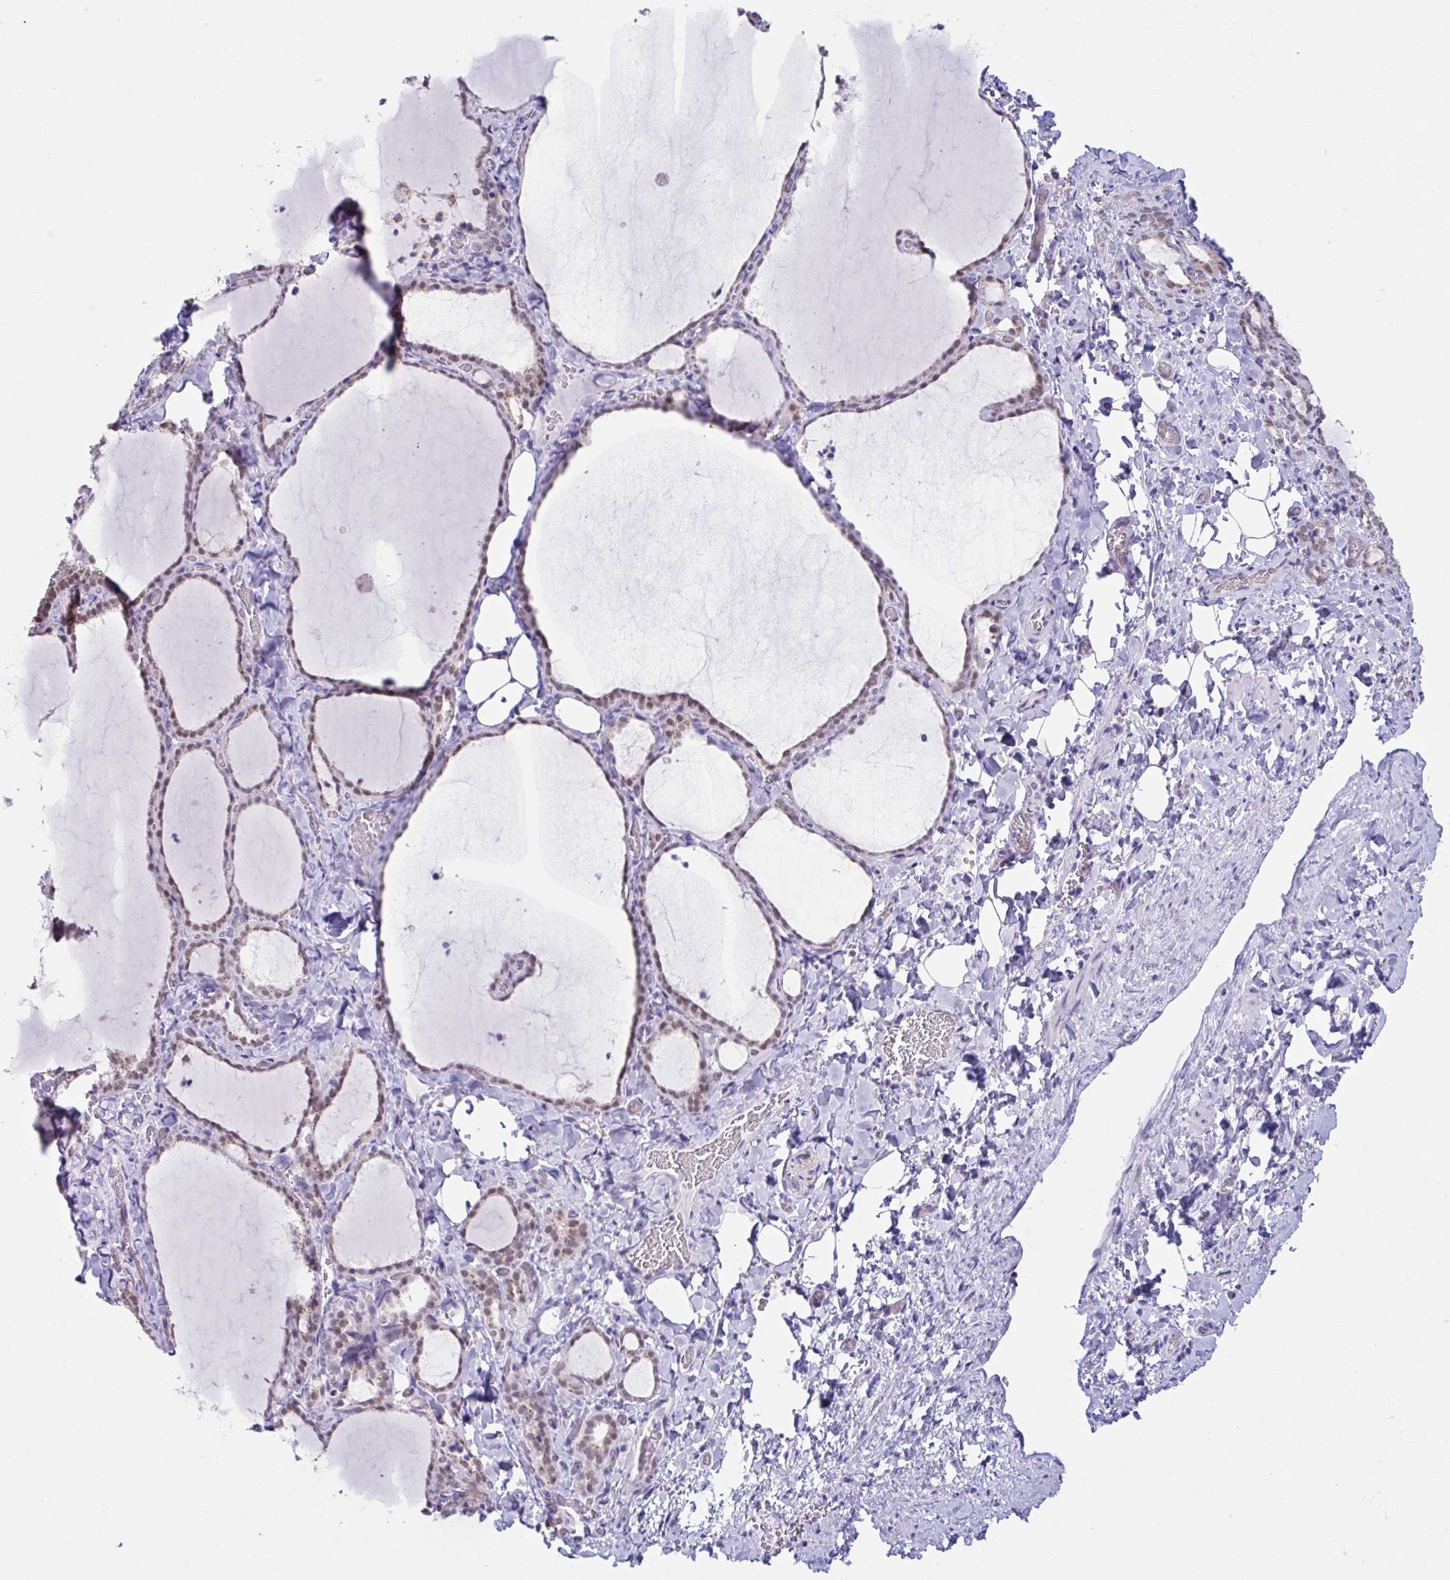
{"staining": {"intensity": "moderate", "quantity": "25%-75%", "location": "cytoplasmic/membranous,nuclear"}, "tissue": "thyroid gland", "cell_type": "Glandular cells", "image_type": "normal", "snomed": [{"axis": "morphology", "description": "Normal tissue, NOS"}, {"axis": "topography", "description": "Thyroid gland"}], "caption": "About 25%-75% of glandular cells in normal human thyroid gland show moderate cytoplasmic/membranous,nuclear protein staining as visualized by brown immunohistochemical staining.", "gene": "SCLY", "patient": {"sex": "female", "age": 22}}